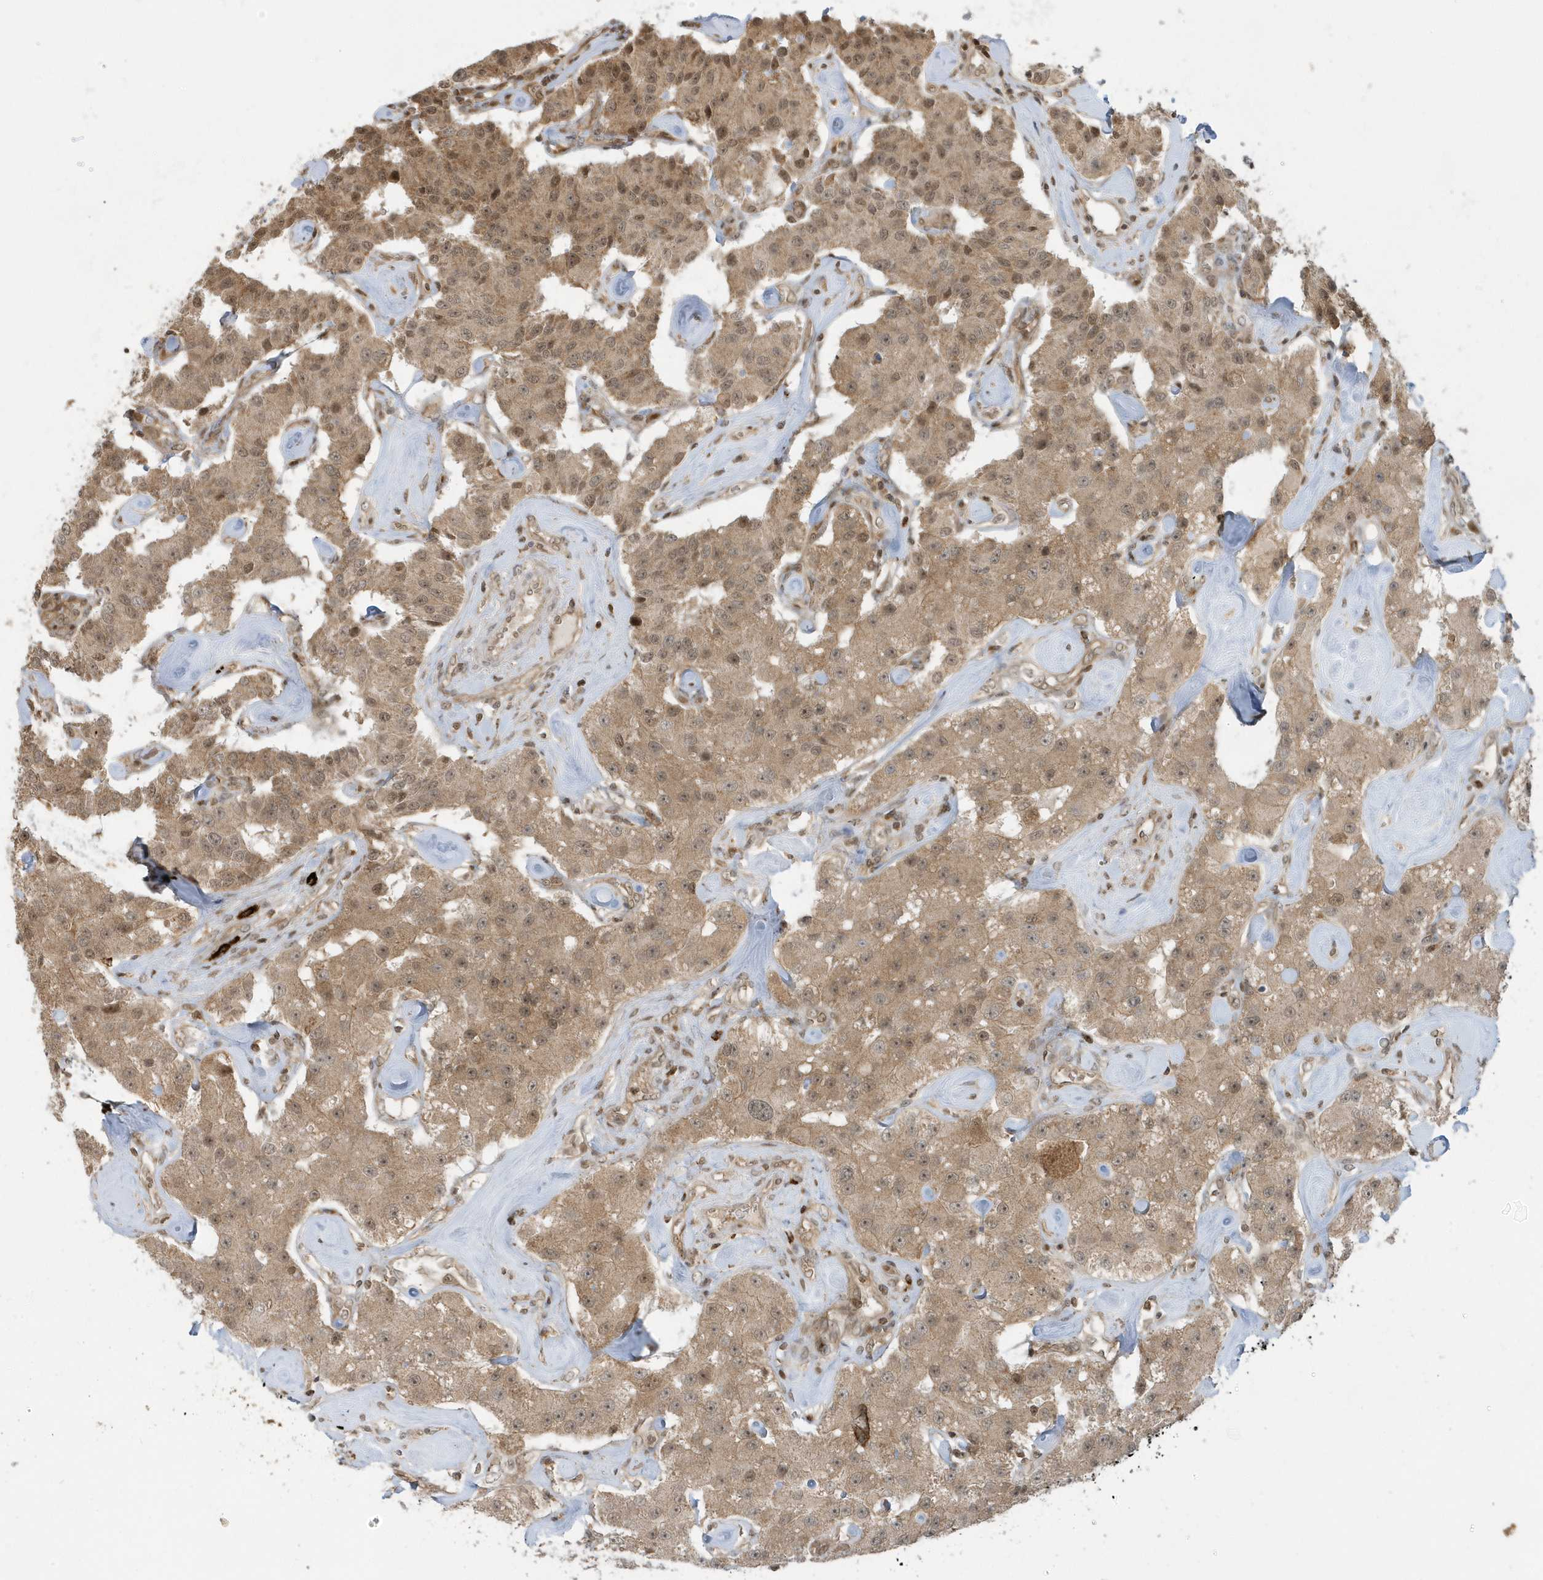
{"staining": {"intensity": "weak", "quantity": ">75%", "location": "cytoplasmic/membranous,nuclear"}, "tissue": "carcinoid", "cell_type": "Tumor cells", "image_type": "cancer", "snomed": [{"axis": "morphology", "description": "Carcinoid, malignant, NOS"}, {"axis": "topography", "description": "Pancreas"}], "caption": "The photomicrograph demonstrates a brown stain indicating the presence of a protein in the cytoplasmic/membranous and nuclear of tumor cells in carcinoid.", "gene": "PPP1R7", "patient": {"sex": "male", "age": 41}}